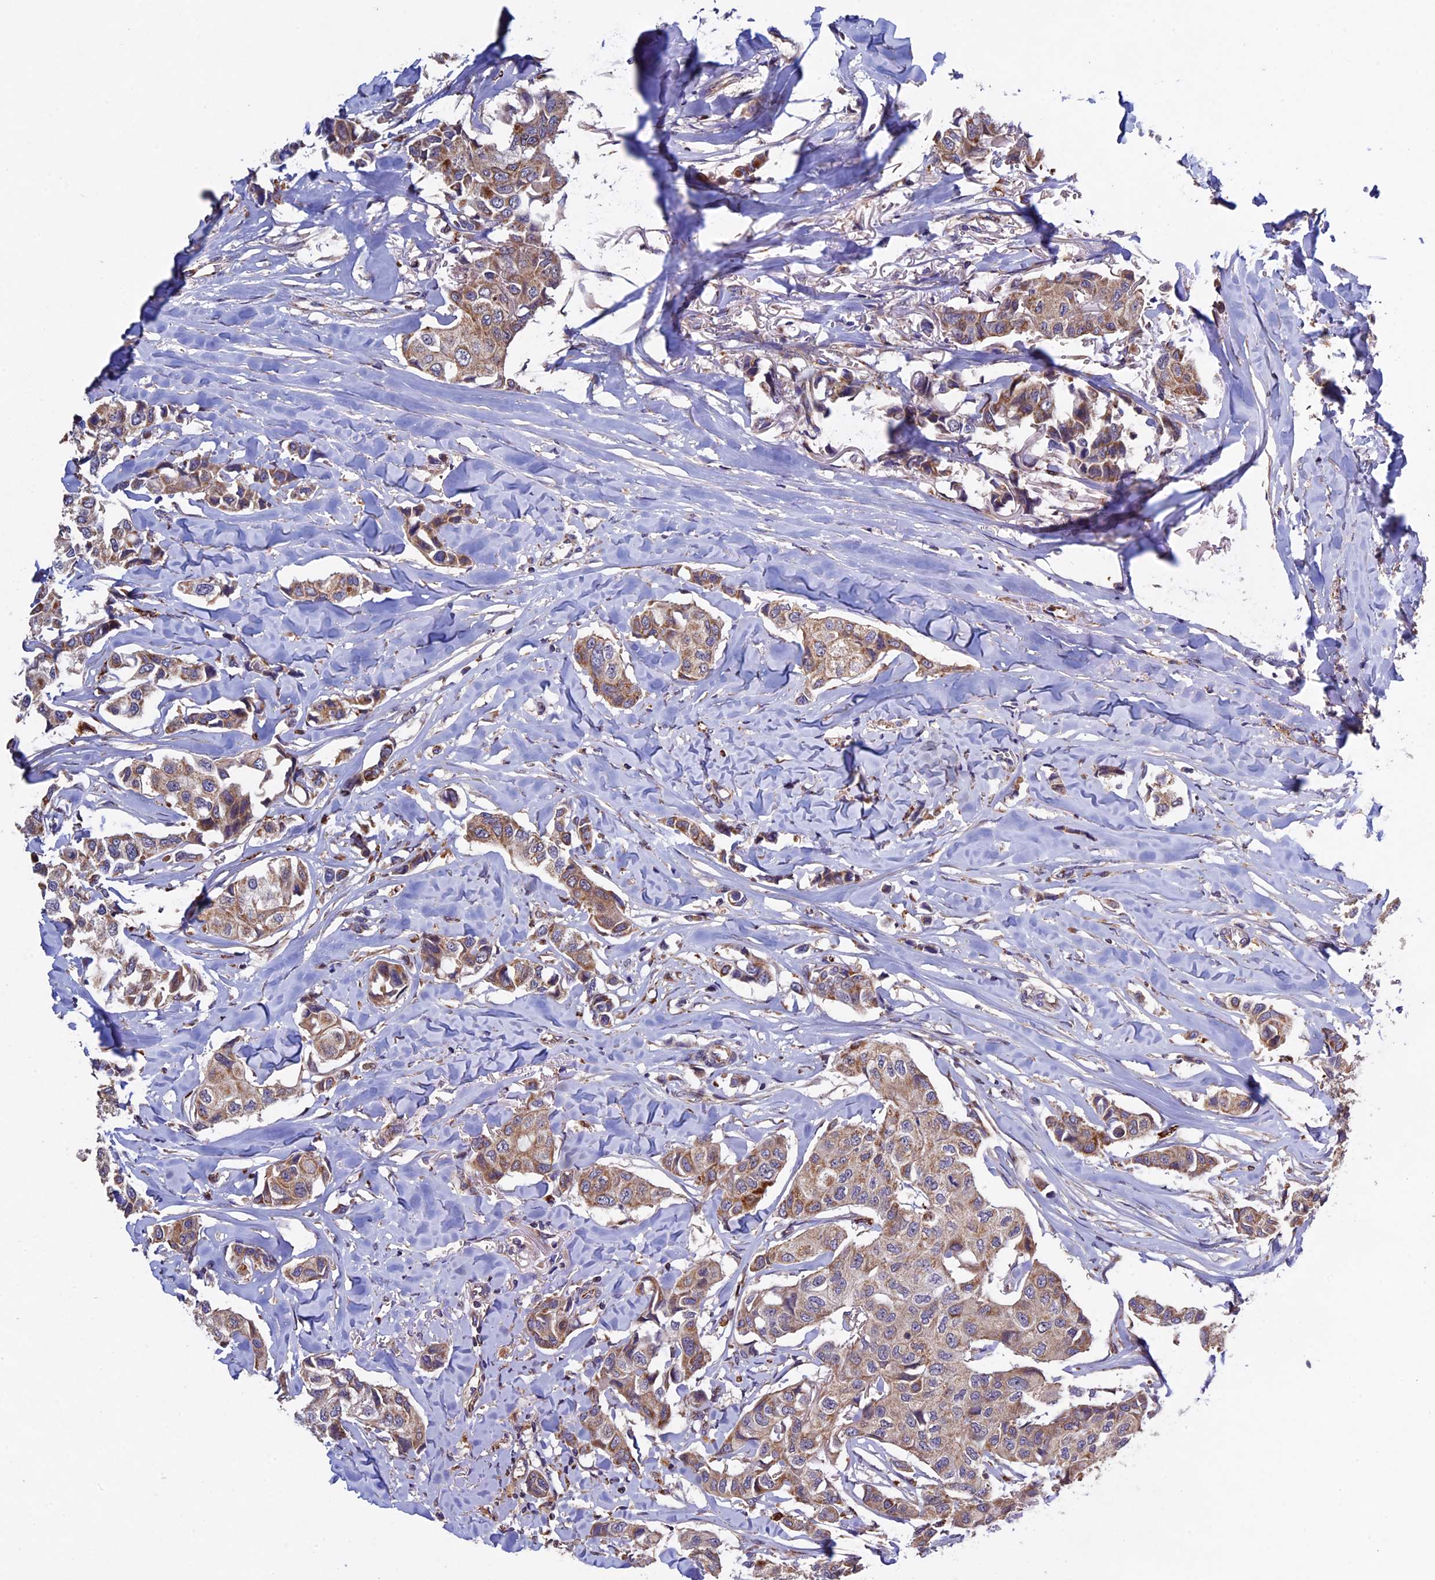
{"staining": {"intensity": "moderate", "quantity": ">75%", "location": "cytoplasmic/membranous"}, "tissue": "breast cancer", "cell_type": "Tumor cells", "image_type": "cancer", "snomed": [{"axis": "morphology", "description": "Duct carcinoma"}, {"axis": "topography", "description": "Breast"}], "caption": "This is a photomicrograph of IHC staining of breast intraductal carcinoma, which shows moderate expression in the cytoplasmic/membranous of tumor cells.", "gene": "RNF17", "patient": {"sex": "female", "age": 80}}